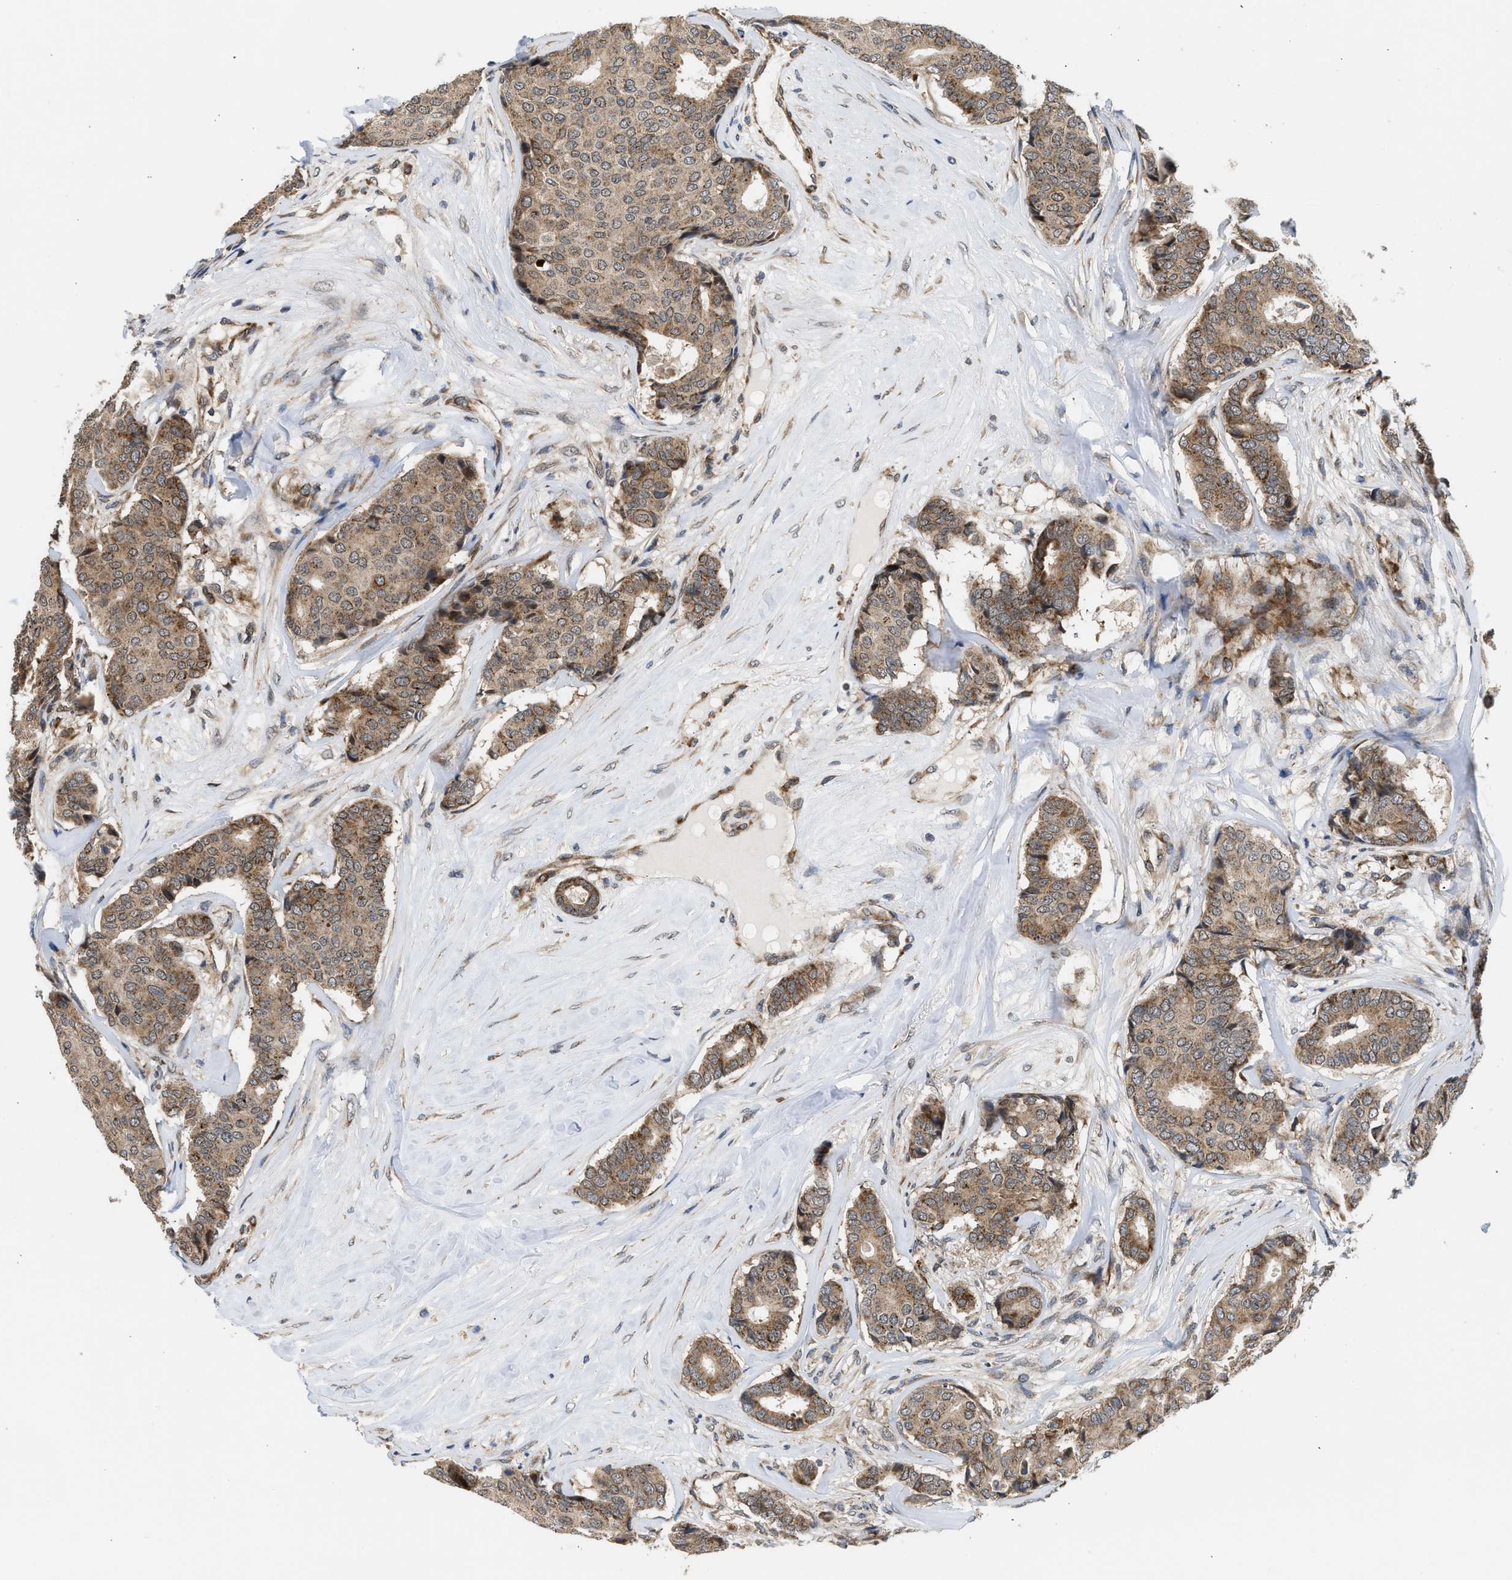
{"staining": {"intensity": "moderate", "quantity": ">75%", "location": "cytoplasmic/membranous"}, "tissue": "breast cancer", "cell_type": "Tumor cells", "image_type": "cancer", "snomed": [{"axis": "morphology", "description": "Duct carcinoma"}, {"axis": "topography", "description": "Breast"}], "caption": "Tumor cells display medium levels of moderate cytoplasmic/membranous expression in about >75% of cells in human breast cancer.", "gene": "POLG2", "patient": {"sex": "female", "age": 75}}